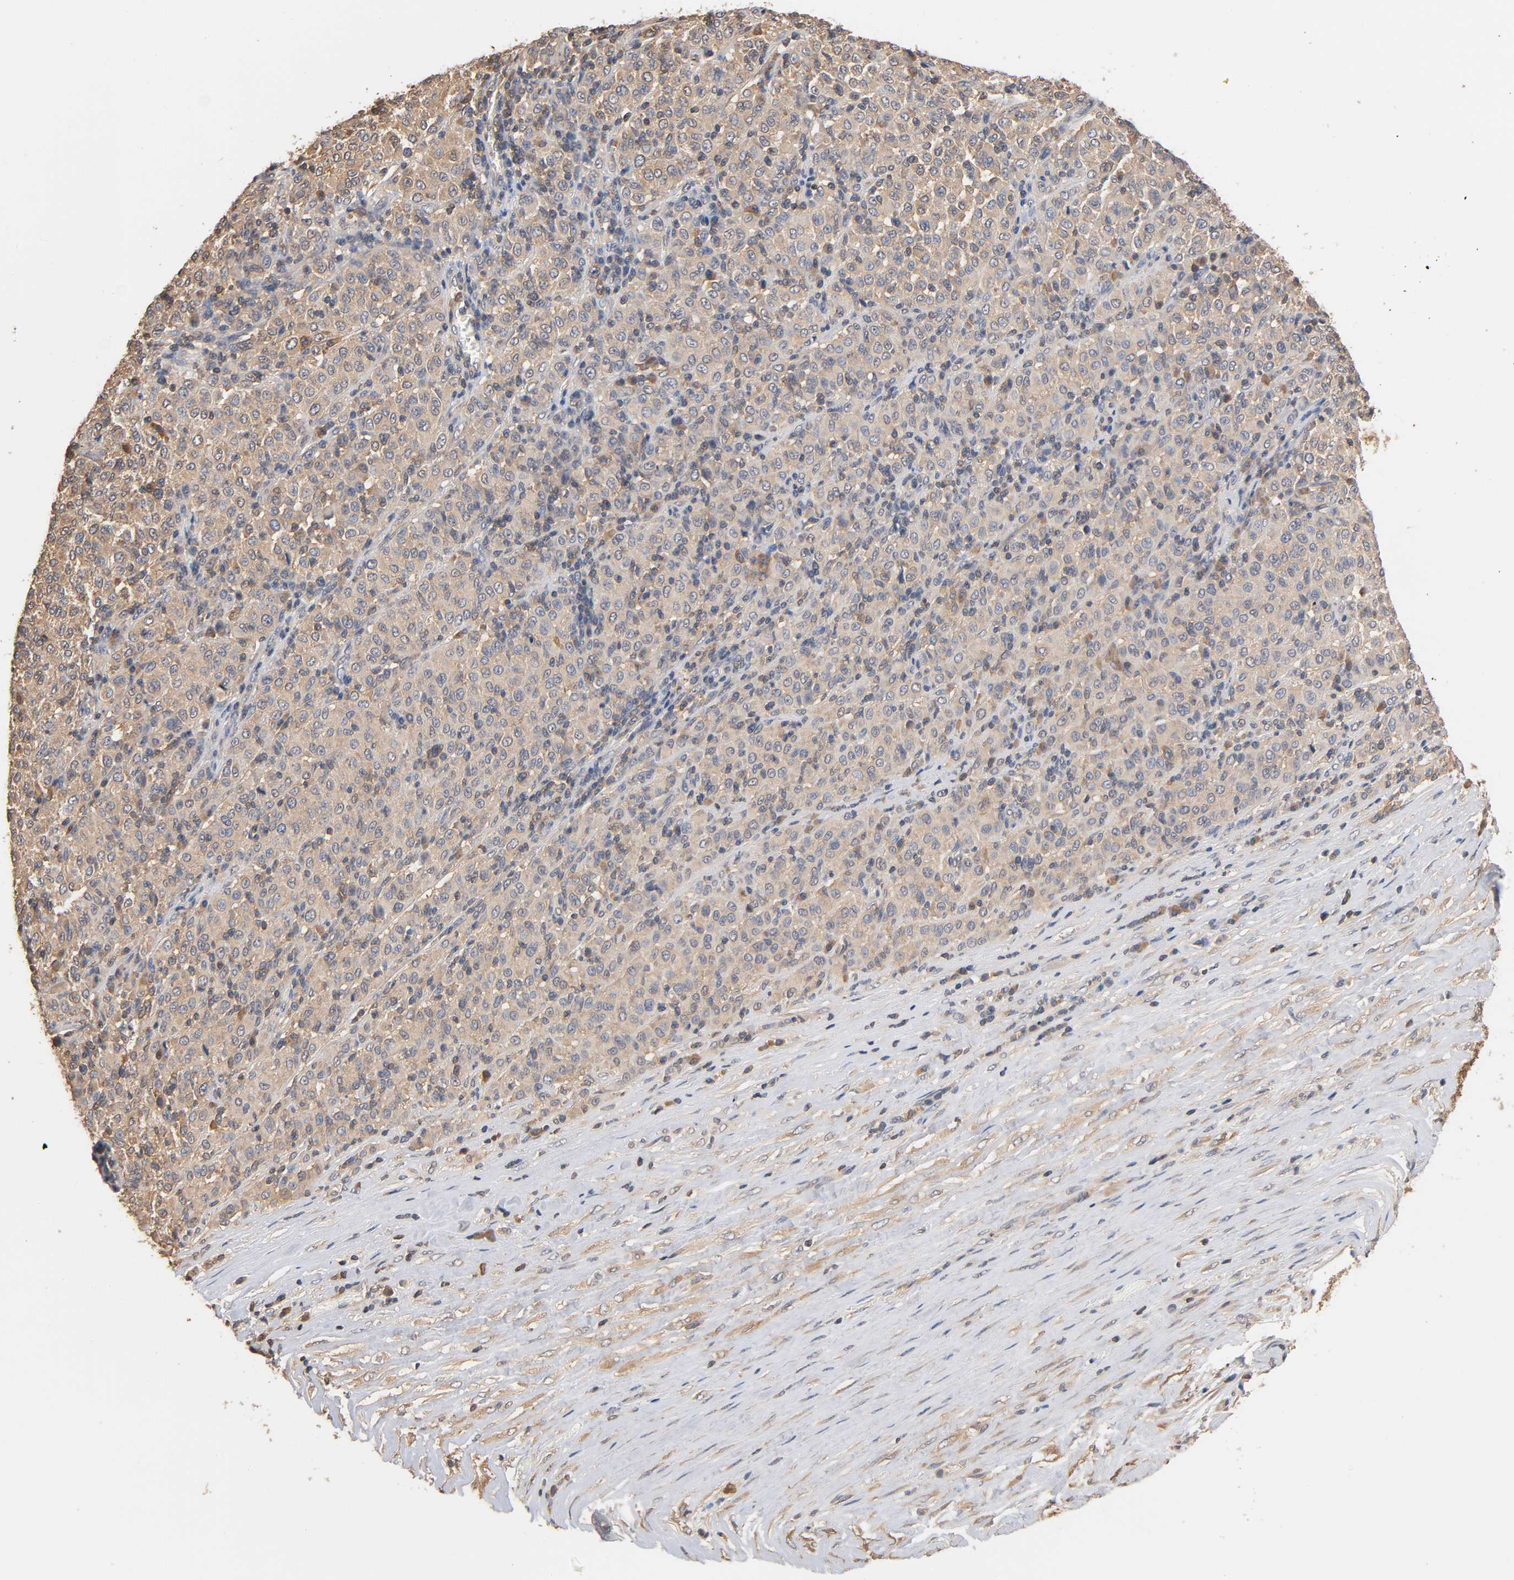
{"staining": {"intensity": "weak", "quantity": ">75%", "location": "cytoplasmic/membranous"}, "tissue": "melanoma", "cell_type": "Tumor cells", "image_type": "cancer", "snomed": [{"axis": "morphology", "description": "Malignant melanoma, Metastatic site"}, {"axis": "topography", "description": "Pancreas"}], "caption": "This photomicrograph reveals immunohistochemistry staining of human melanoma, with low weak cytoplasmic/membranous staining in approximately >75% of tumor cells.", "gene": "ALDOA", "patient": {"sex": "female", "age": 30}}